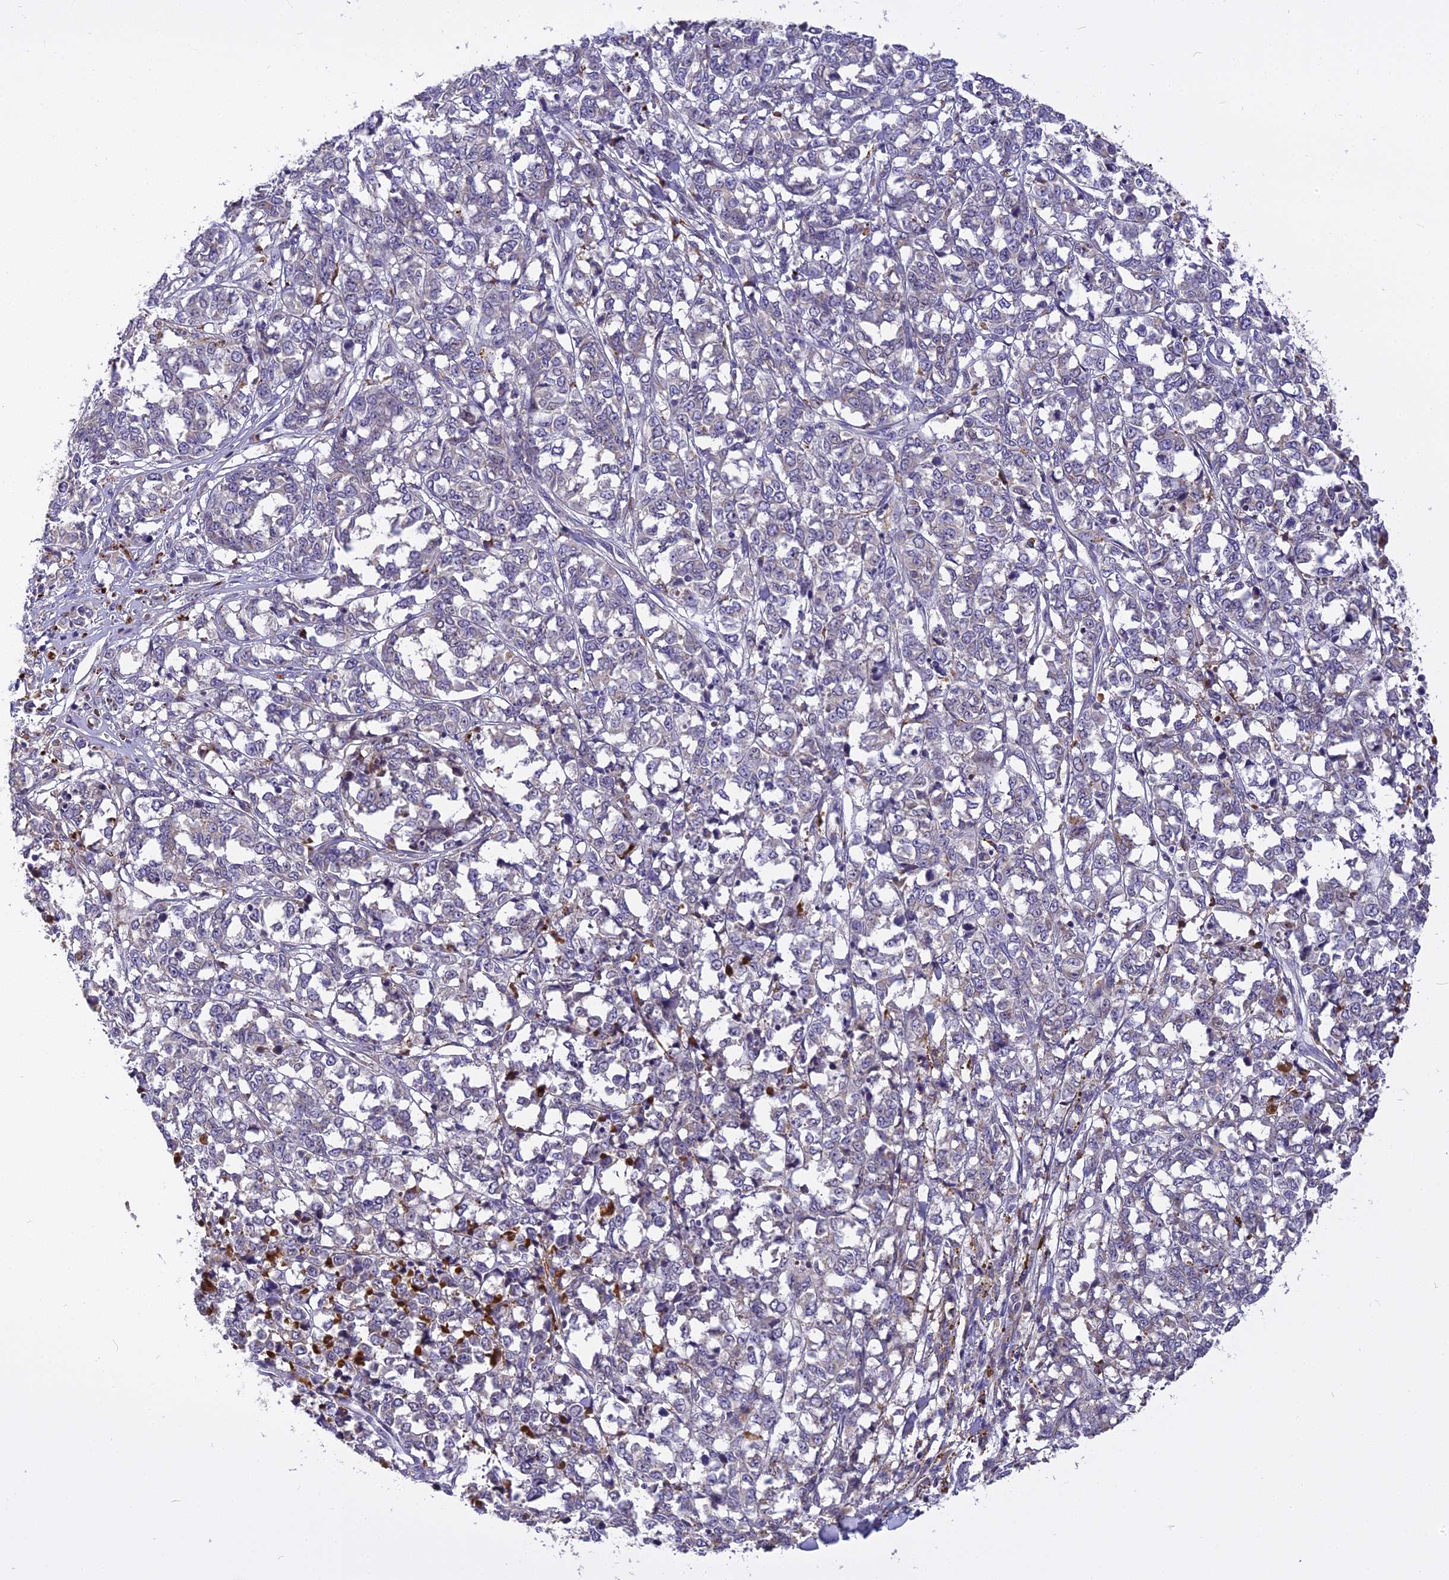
{"staining": {"intensity": "negative", "quantity": "none", "location": "none"}, "tissue": "melanoma", "cell_type": "Tumor cells", "image_type": "cancer", "snomed": [{"axis": "morphology", "description": "Malignant melanoma, NOS"}, {"axis": "topography", "description": "Skin"}], "caption": "Immunohistochemistry (IHC) histopathology image of neoplastic tissue: malignant melanoma stained with DAB displays no significant protein positivity in tumor cells.", "gene": "FNIP2", "patient": {"sex": "female", "age": 72}}